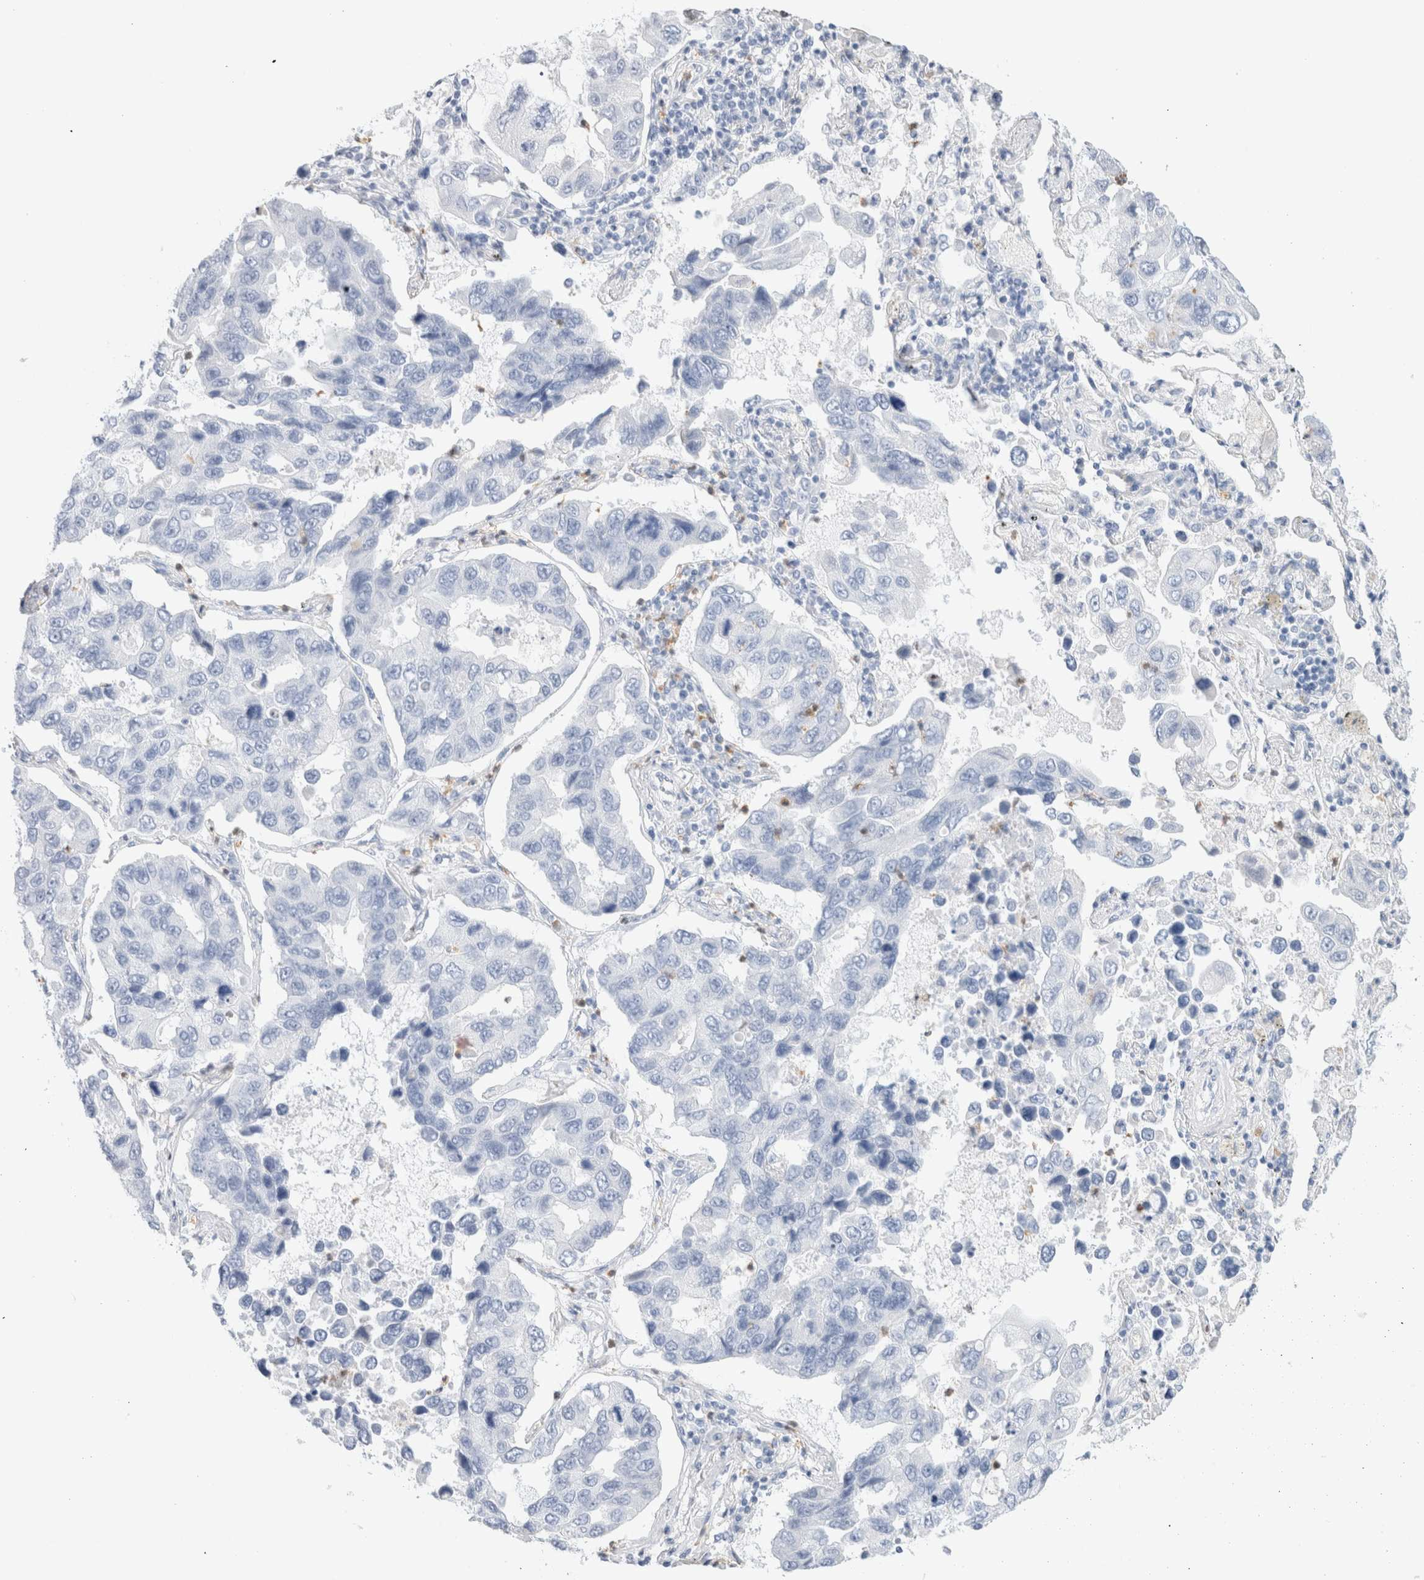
{"staining": {"intensity": "negative", "quantity": "none", "location": "none"}, "tissue": "lung cancer", "cell_type": "Tumor cells", "image_type": "cancer", "snomed": [{"axis": "morphology", "description": "Adenocarcinoma, NOS"}, {"axis": "topography", "description": "Lung"}], "caption": "This is an immunohistochemistry photomicrograph of human lung adenocarcinoma. There is no expression in tumor cells.", "gene": "ARG1", "patient": {"sex": "male", "age": 64}}